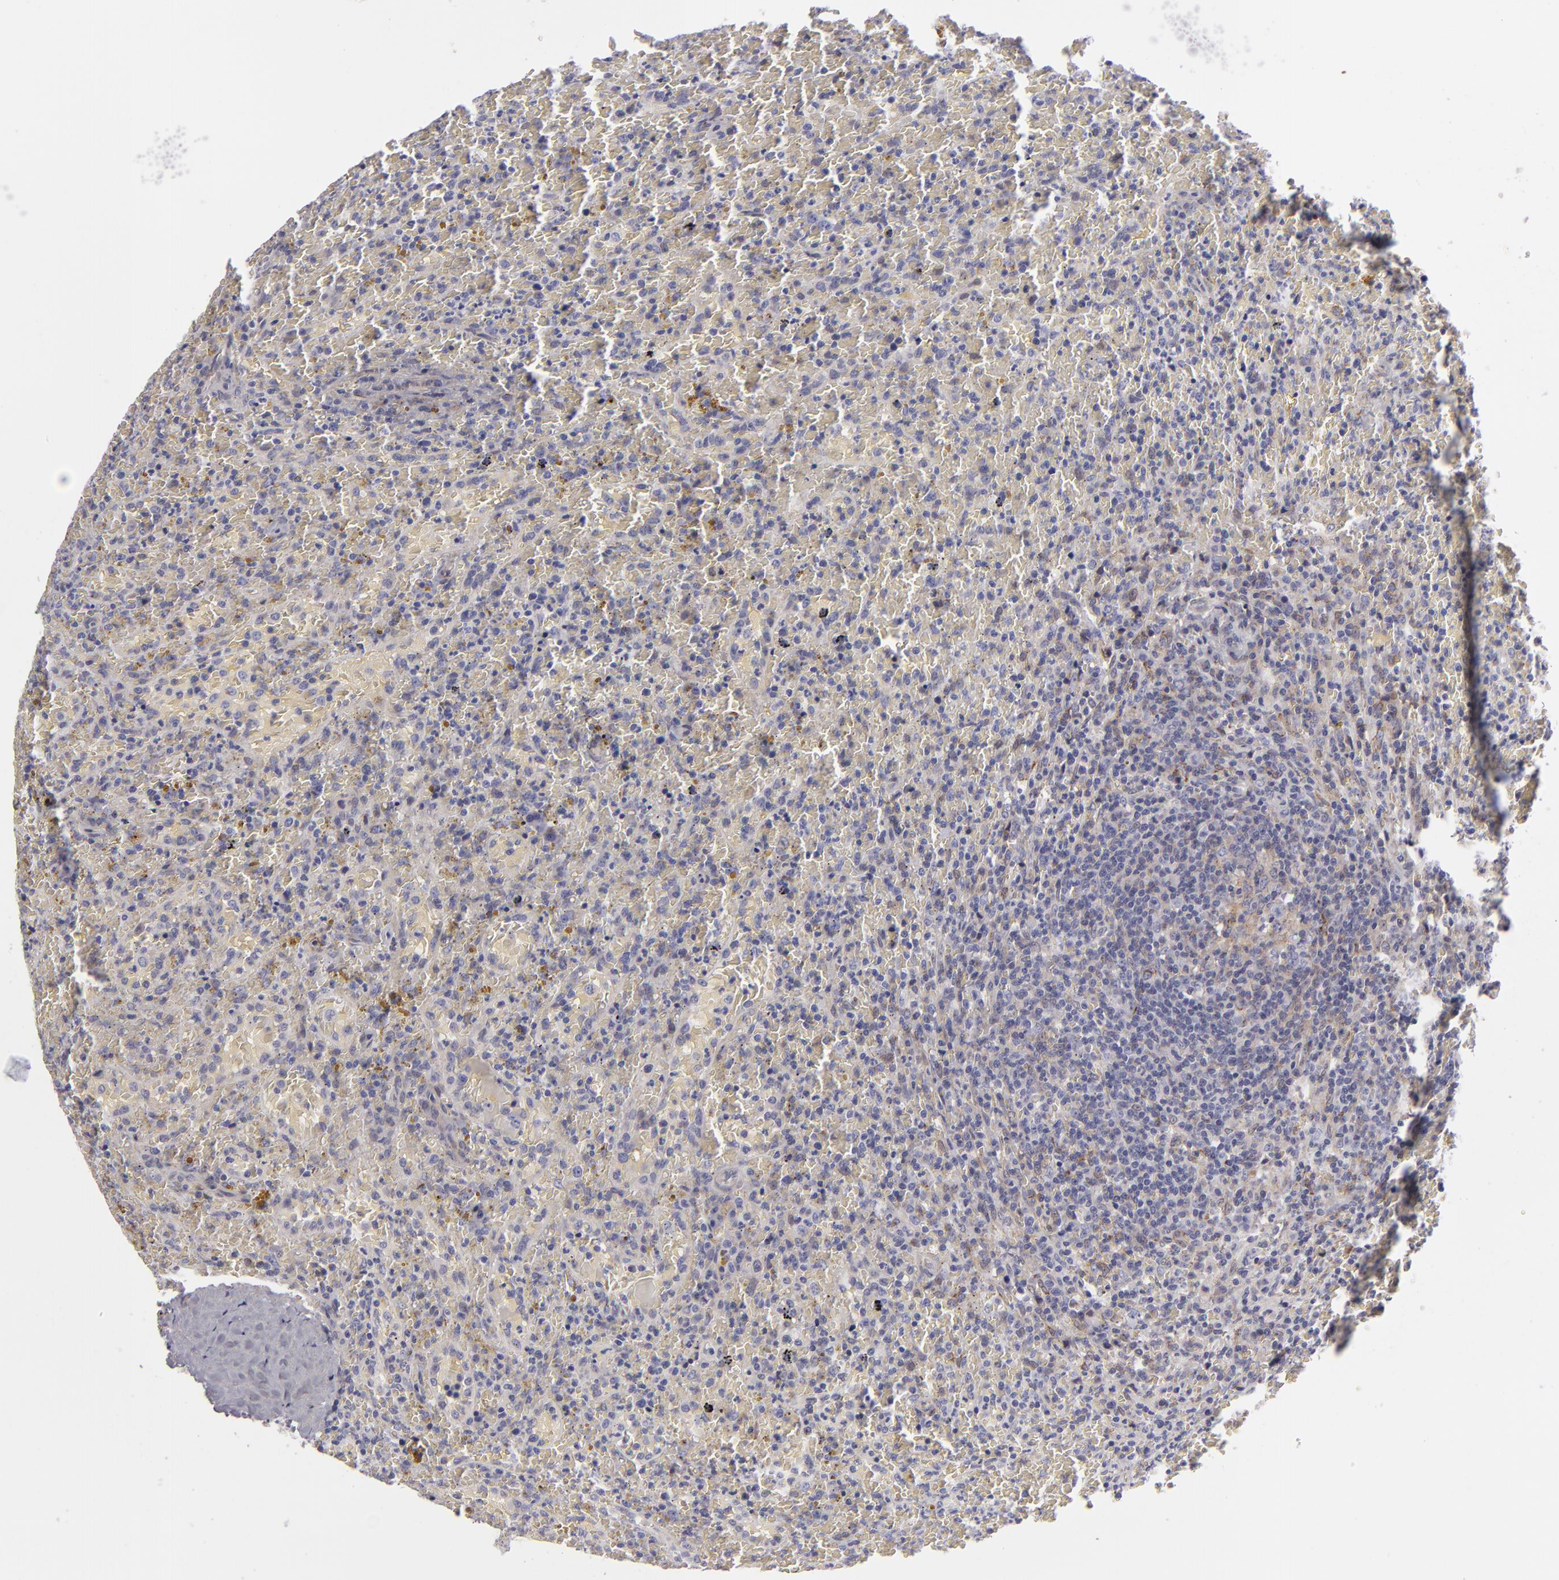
{"staining": {"intensity": "negative", "quantity": "none", "location": "none"}, "tissue": "lymphoma", "cell_type": "Tumor cells", "image_type": "cancer", "snomed": [{"axis": "morphology", "description": "Malignant lymphoma, non-Hodgkin's type, High grade"}, {"axis": "topography", "description": "Spleen"}, {"axis": "topography", "description": "Lymph node"}], "caption": "Tumor cells are negative for protein expression in human lymphoma.", "gene": "ALCAM", "patient": {"sex": "female", "age": 70}}